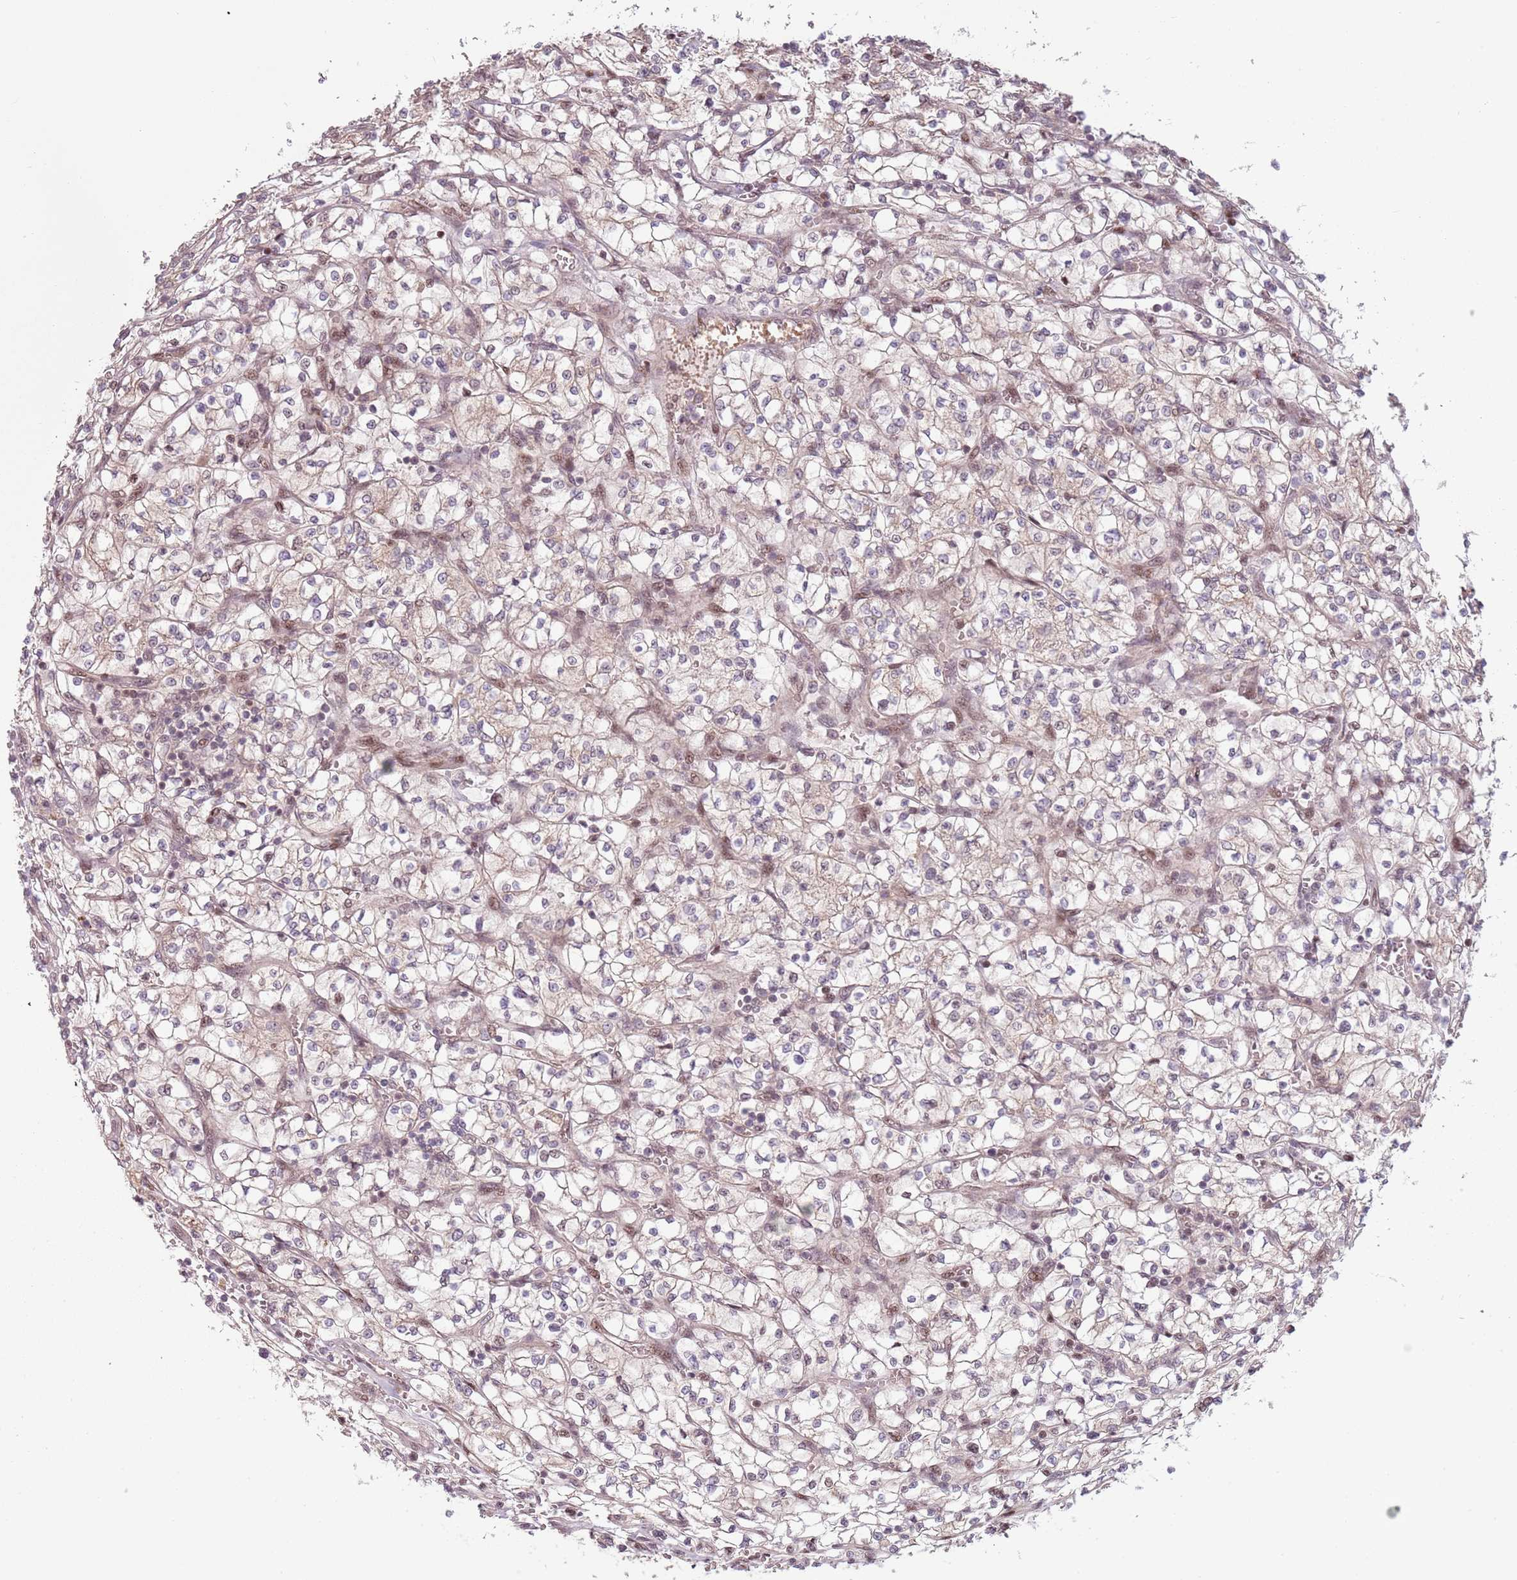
{"staining": {"intensity": "weak", "quantity": ">75%", "location": "cytoplasmic/membranous,nuclear"}, "tissue": "renal cancer", "cell_type": "Tumor cells", "image_type": "cancer", "snomed": [{"axis": "morphology", "description": "Adenocarcinoma, NOS"}, {"axis": "topography", "description": "Kidney"}], "caption": "The photomicrograph exhibits a brown stain indicating the presence of a protein in the cytoplasmic/membranous and nuclear of tumor cells in adenocarcinoma (renal).", "gene": "ADGRG1", "patient": {"sex": "female", "age": 64}}